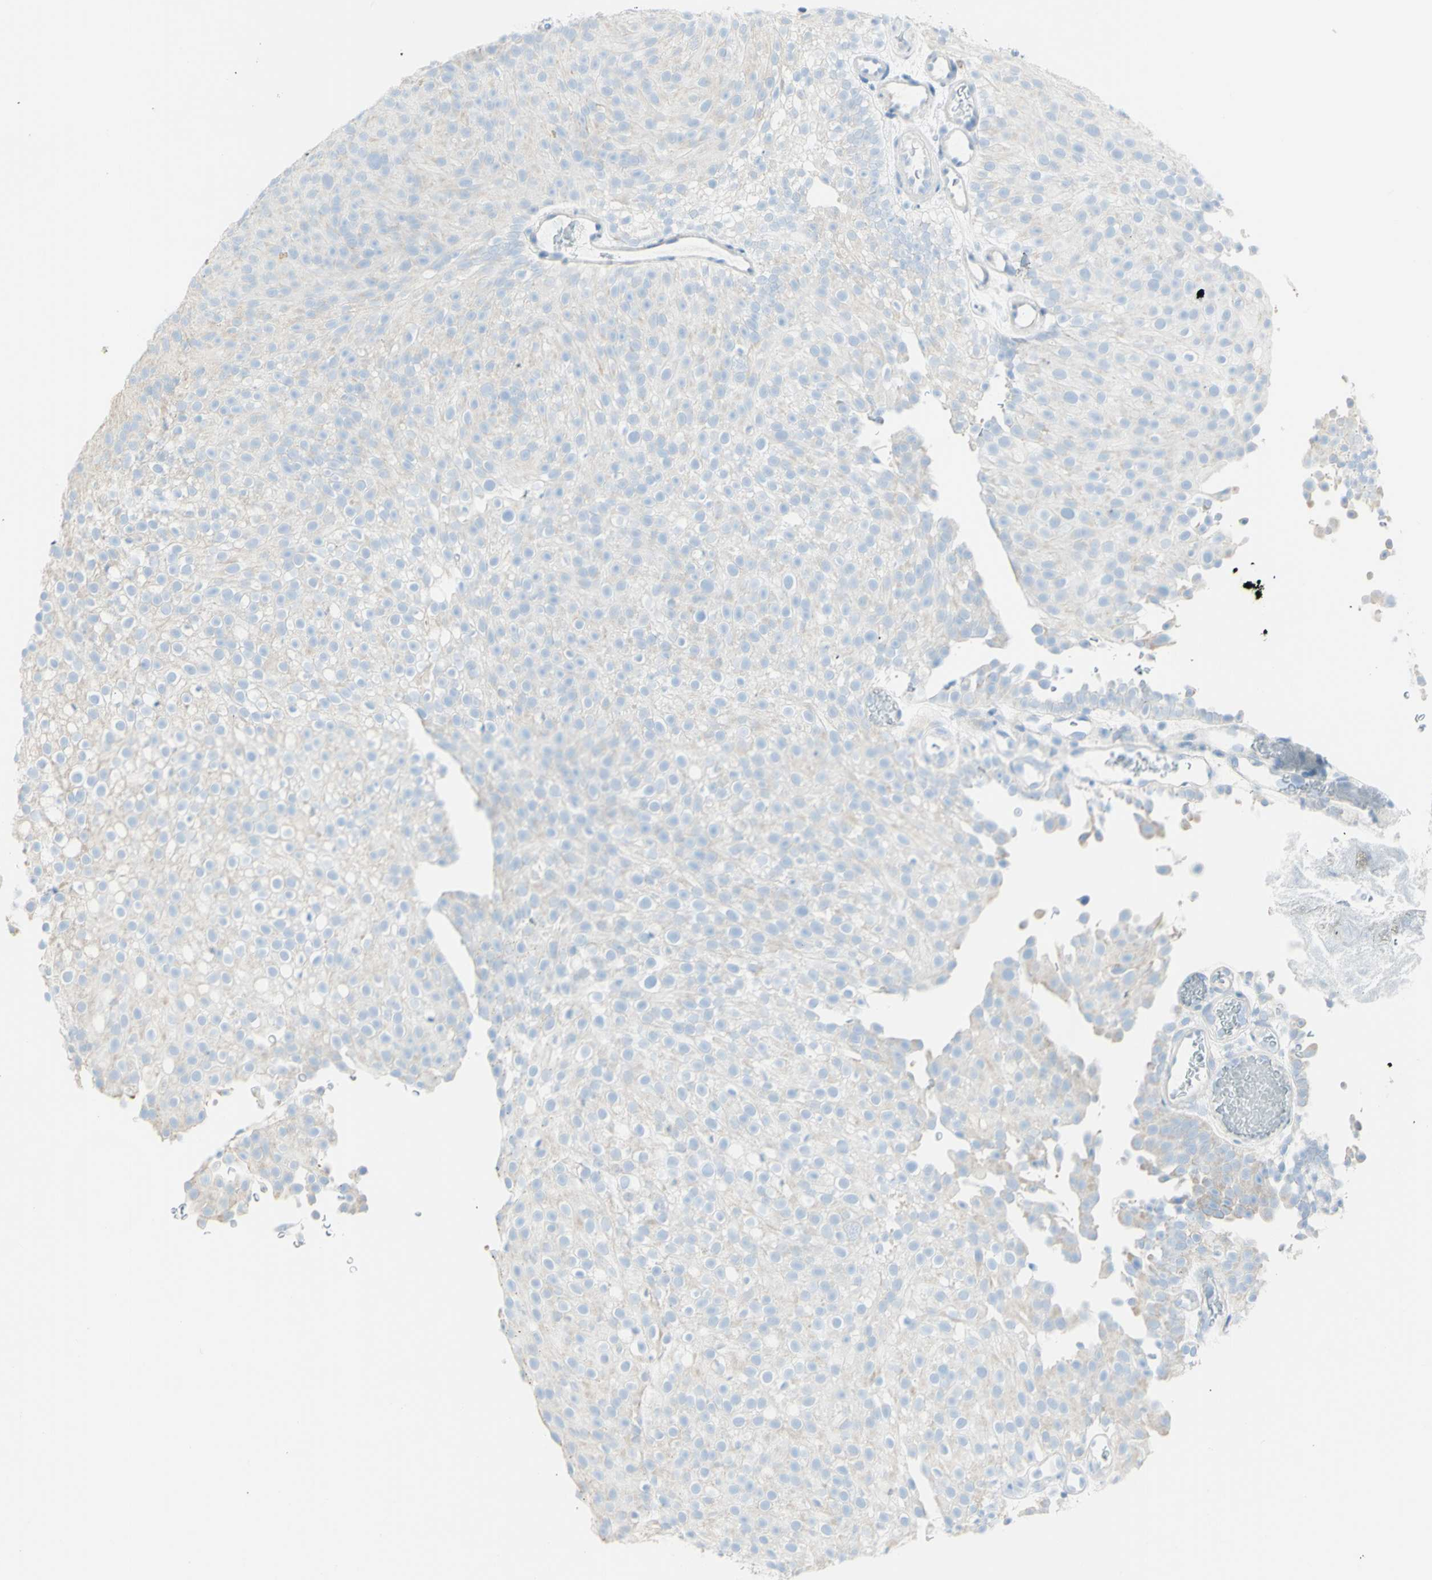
{"staining": {"intensity": "weak", "quantity": "<25%", "location": "cytoplasmic/membranous"}, "tissue": "urothelial cancer", "cell_type": "Tumor cells", "image_type": "cancer", "snomed": [{"axis": "morphology", "description": "Urothelial carcinoma, Low grade"}, {"axis": "topography", "description": "Urinary bladder"}], "caption": "The immunohistochemistry (IHC) micrograph has no significant staining in tumor cells of urothelial cancer tissue.", "gene": "LETM1", "patient": {"sex": "male", "age": 78}}